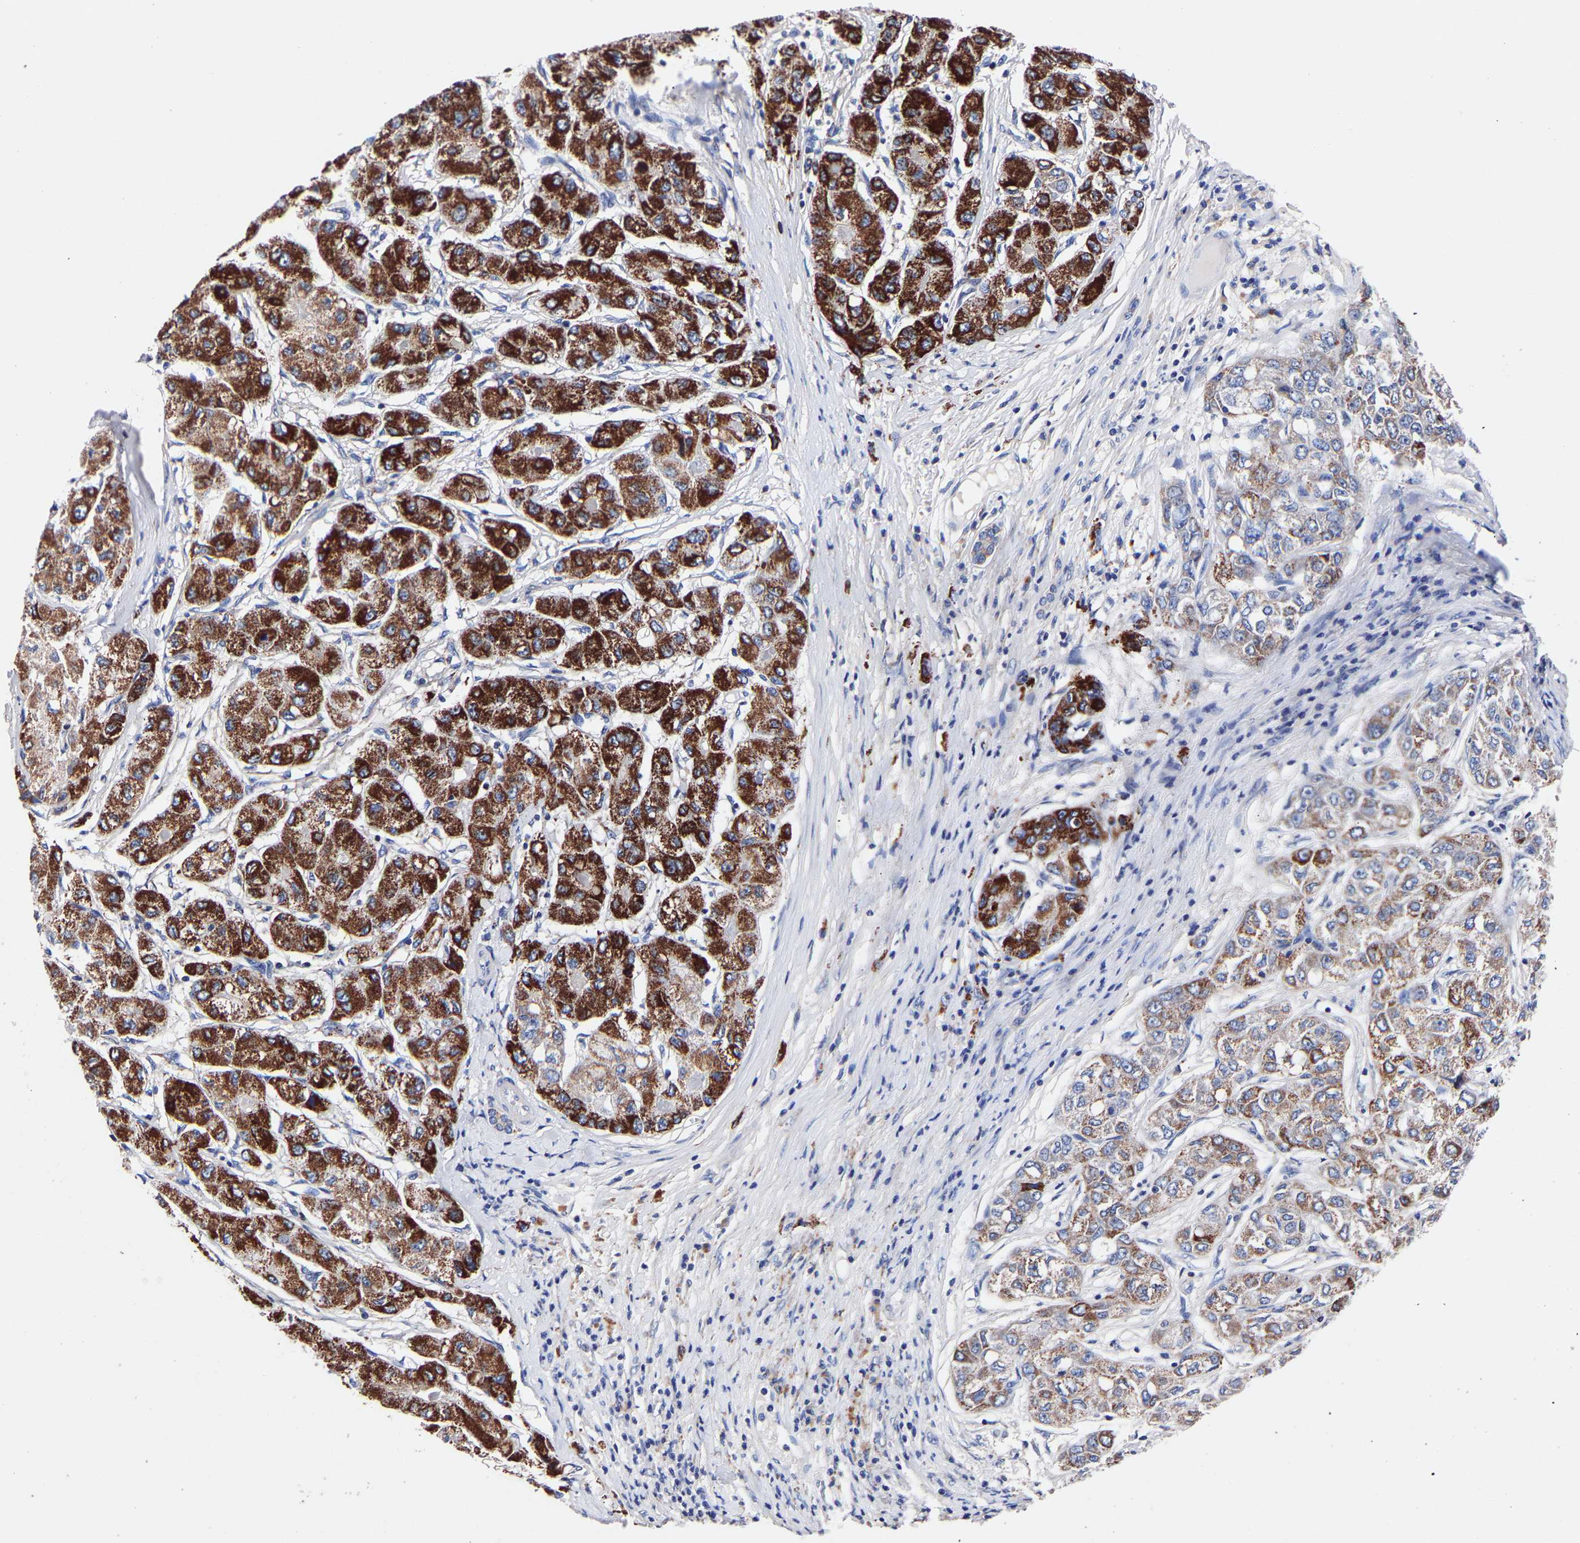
{"staining": {"intensity": "strong", "quantity": ">75%", "location": "cytoplasmic/membranous"}, "tissue": "liver cancer", "cell_type": "Tumor cells", "image_type": "cancer", "snomed": [{"axis": "morphology", "description": "Carcinoma, Hepatocellular, NOS"}, {"axis": "topography", "description": "Liver"}], "caption": "IHC staining of hepatocellular carcinoma (liver), which shows high levels of strong cytoplasmic/membranous positivity in approximately >75% of tumor cells indicating strong cytoplasmic/membranous protein positivity. The staining was performed using DAB (3,3'-diaminobenzidine) (brown) for protein detection and nuclei were counterstained in hematoxylin (blue).", "gene": "SEM1", "patient": {"sex": "male", "age": 80}}